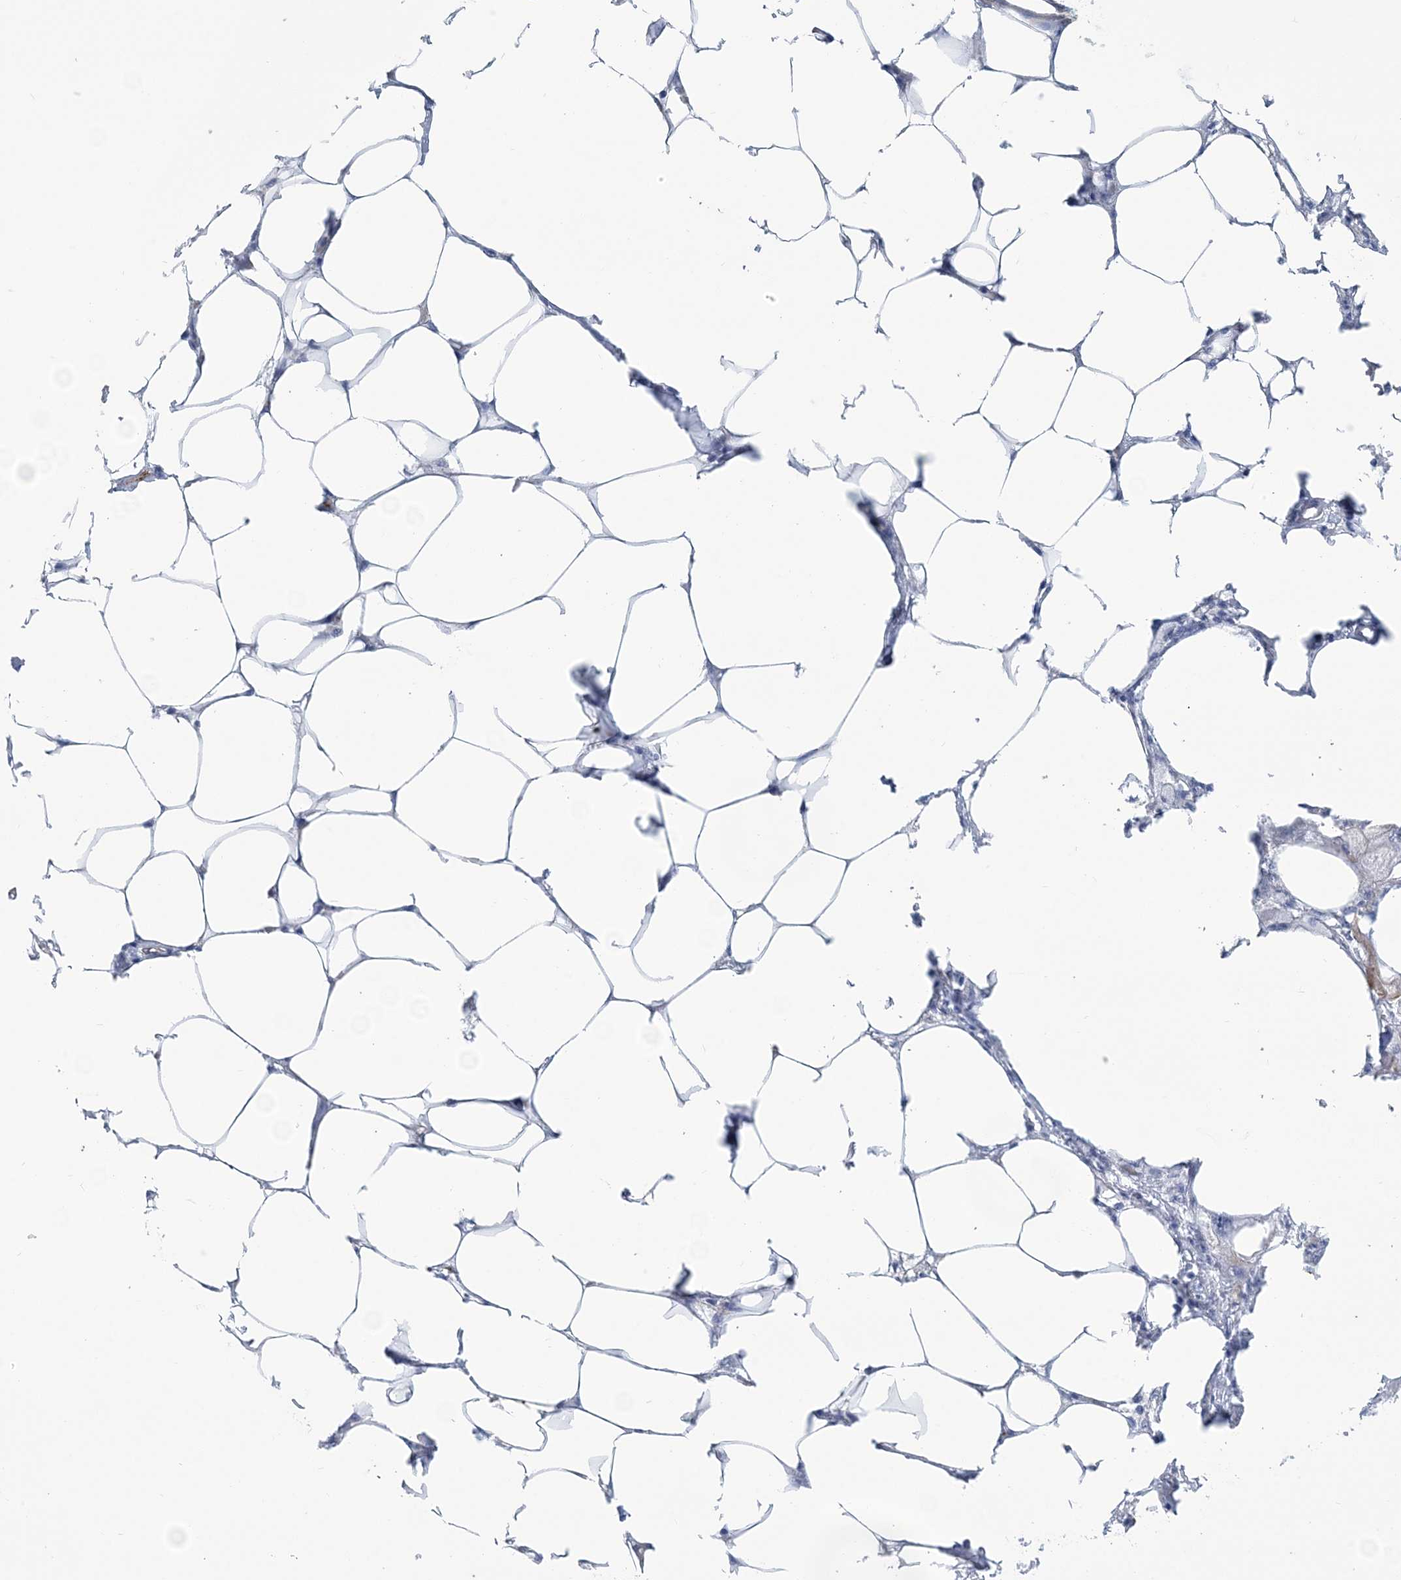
{"staining": {"intensity": "negative", "quantity": "none", "location": "none"}, "tissue": "endometrial cancer", "cell_type": "Tumor cells", "image_type": "cancer", "snomed": [{"axis": "morphology", "description": "Adenocarcinoma, NOS"}, {"axis": "morphology", "description": "Adenocarcinoma, metastatic, NOS"}, {"axis": "topography", "description": "Adipose tissue"}, {"axis": "topography", "description": "Endometrium"}], "caption": "Immunohistochemical staining of adenocarcinoma (endometrial) reveals no significant positivity in tumor cells. (DAB (3,3'-diaminobenzidine) immunohistochemistry with hematoxylin counter stain).", "gene": "RAB11FIP5", "patient": {"sex": "female", "age": 67}}